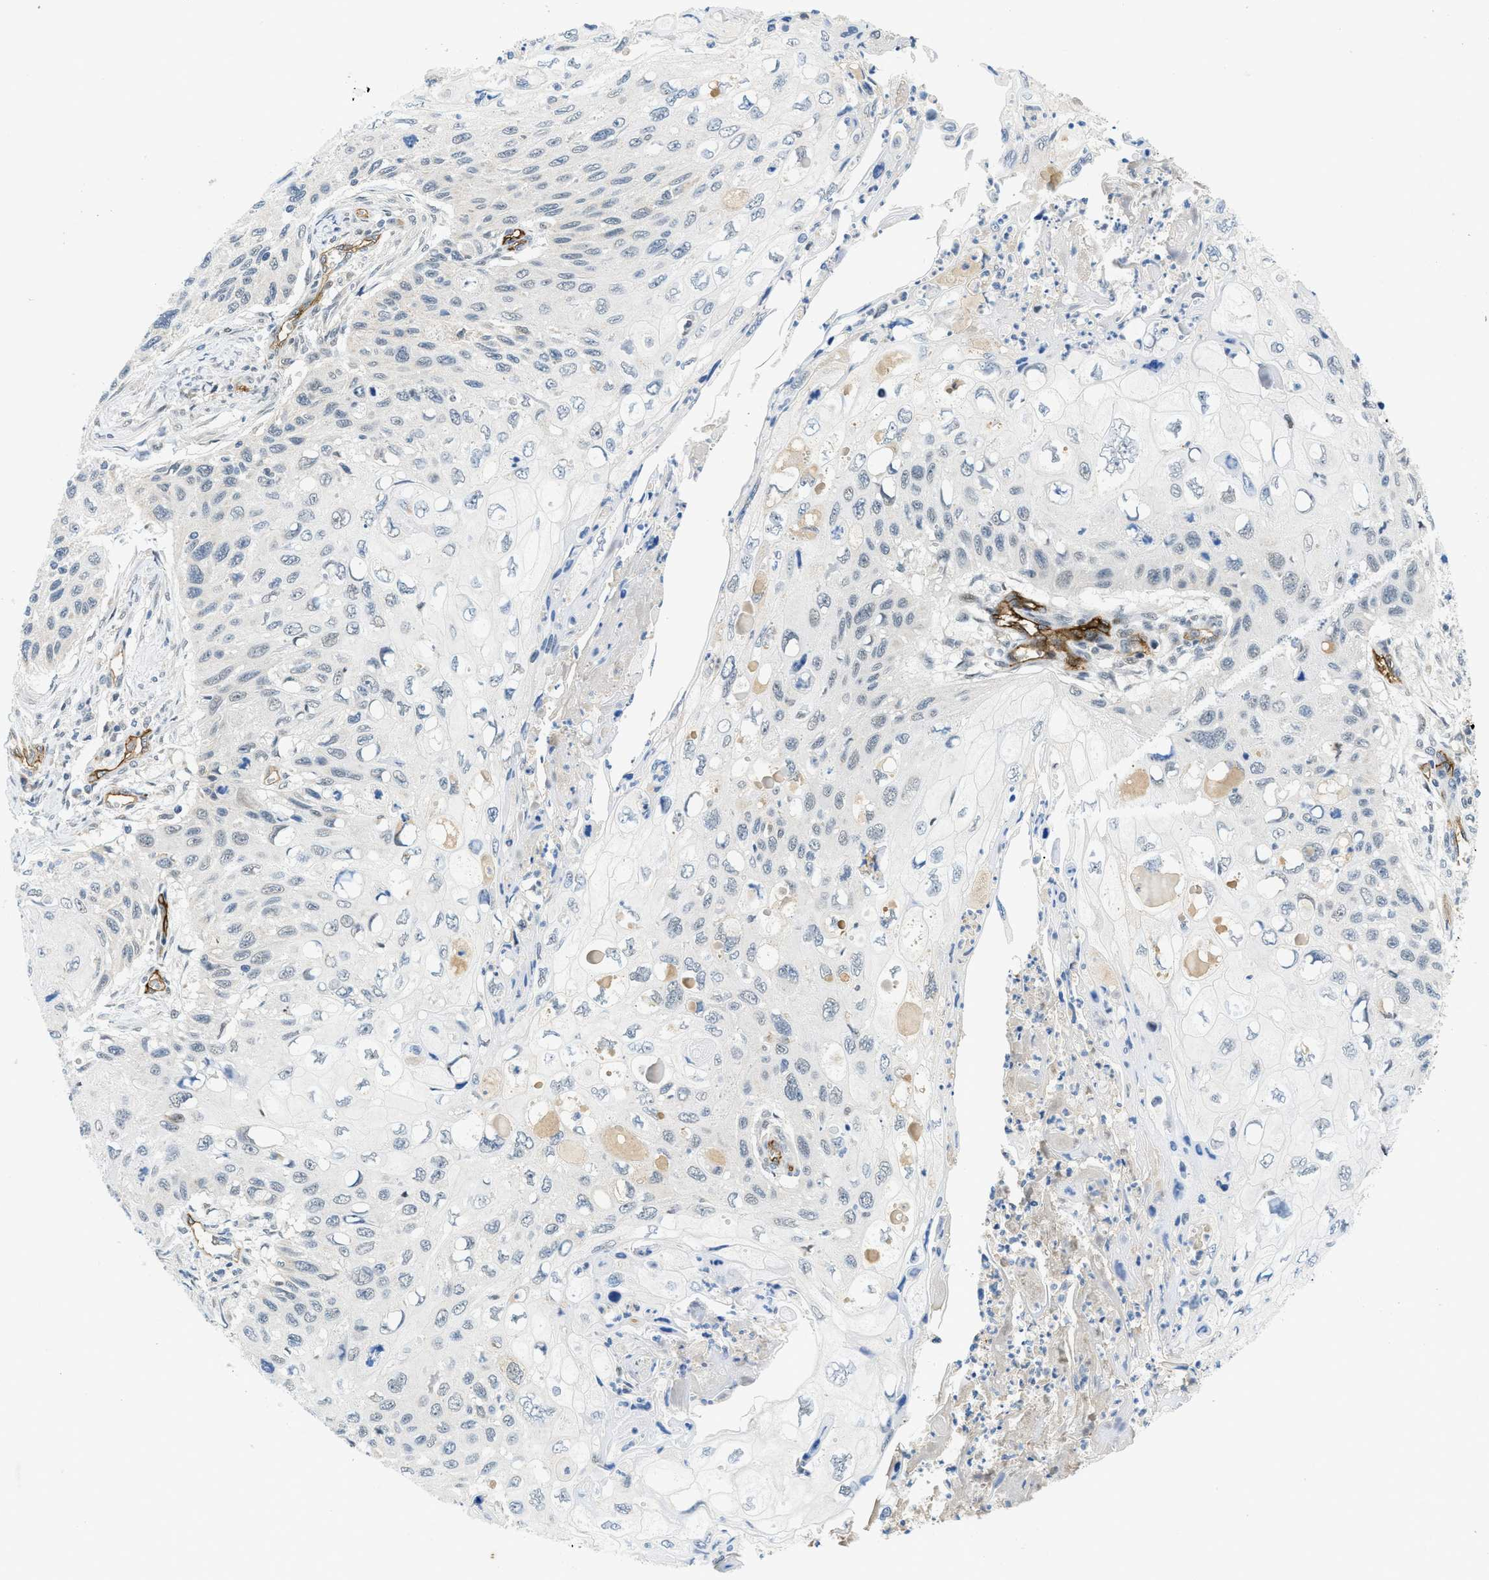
{"staining": {"intensity": "negative", "quantity": "none", "location": "none"}, "tissue": "cervical cancer", "cell_type": "Tumor cells", "image_type": "cancer", "snomed": [{"axis": "morphology", "description": "Squamous cell carcinoma, NOS"}, {"axis": "topography", "description": "Cervix"}], "caption": "An immunohistochemistry (IHC) photomicrograph of cervical squamous cell carcinoma is shown. There is no staining in tumor cells of cervical squamous cell carcinoma.", "gene": "SLCO2A1", "patient": {"sex": "female", "age": 70}}